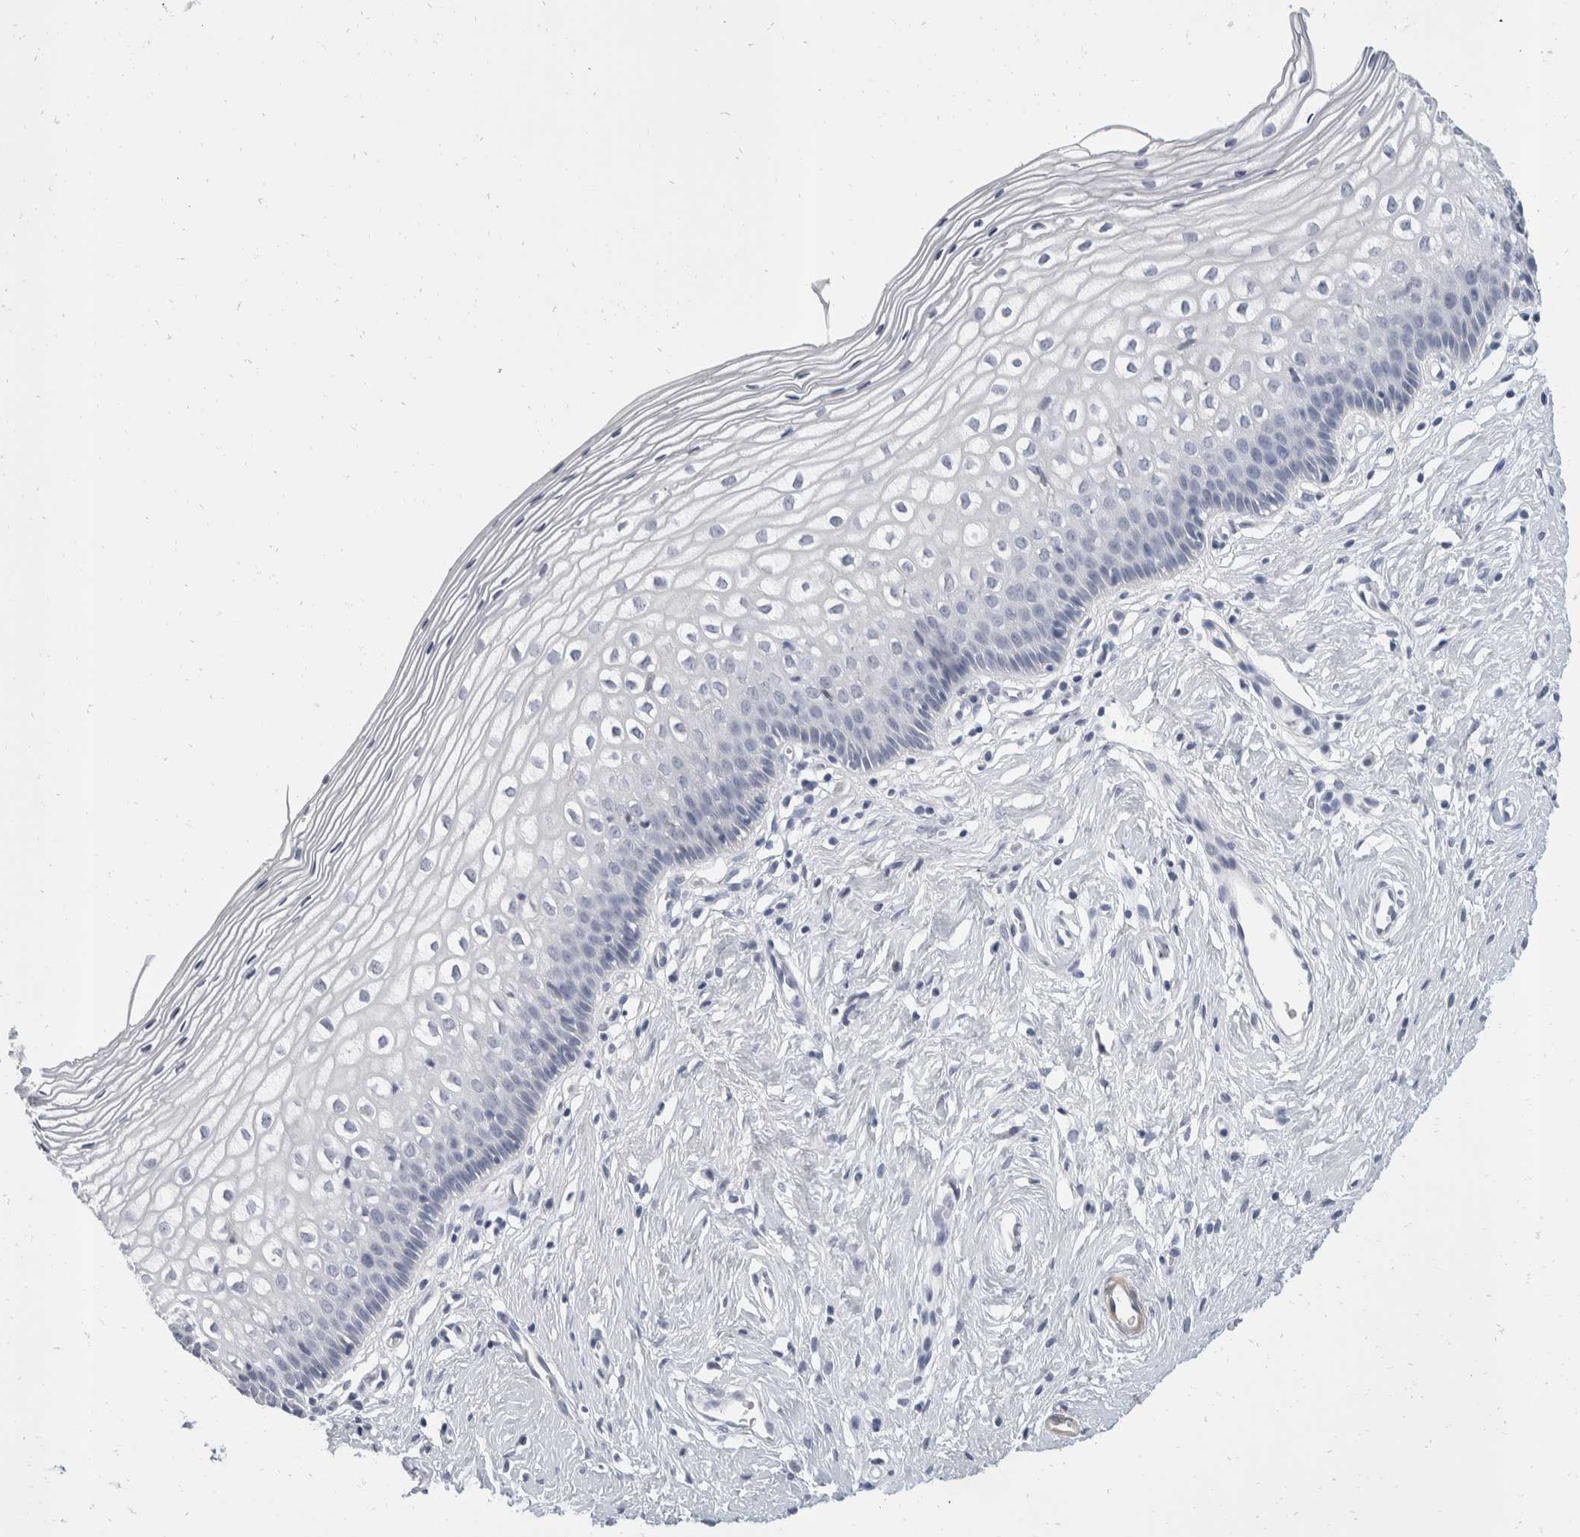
{"staining": {"intensity": "negative", "quantity": "none", "location": "none"}, "tissue": "cervix", "cell_type": "Squamous epithelial cells", "image_type": "normal", "snomed": [{"axis": "morphology", "description": "Normal tissue, NOS"}, {"axis": "topography", "description": "Cervix"}], "caption": "High power microscopy image of an immunohistochemistry photomicrograph of unremarkable cervix, revealing no significant positivity in squamous epithelial cells. Brightfield microscopy of IHC stained with DAB (brown) and hematoxylin (blue), captured at high magnification.", "gene": "CATSPERD", "patient": {"sex": "female", "age": 27}}